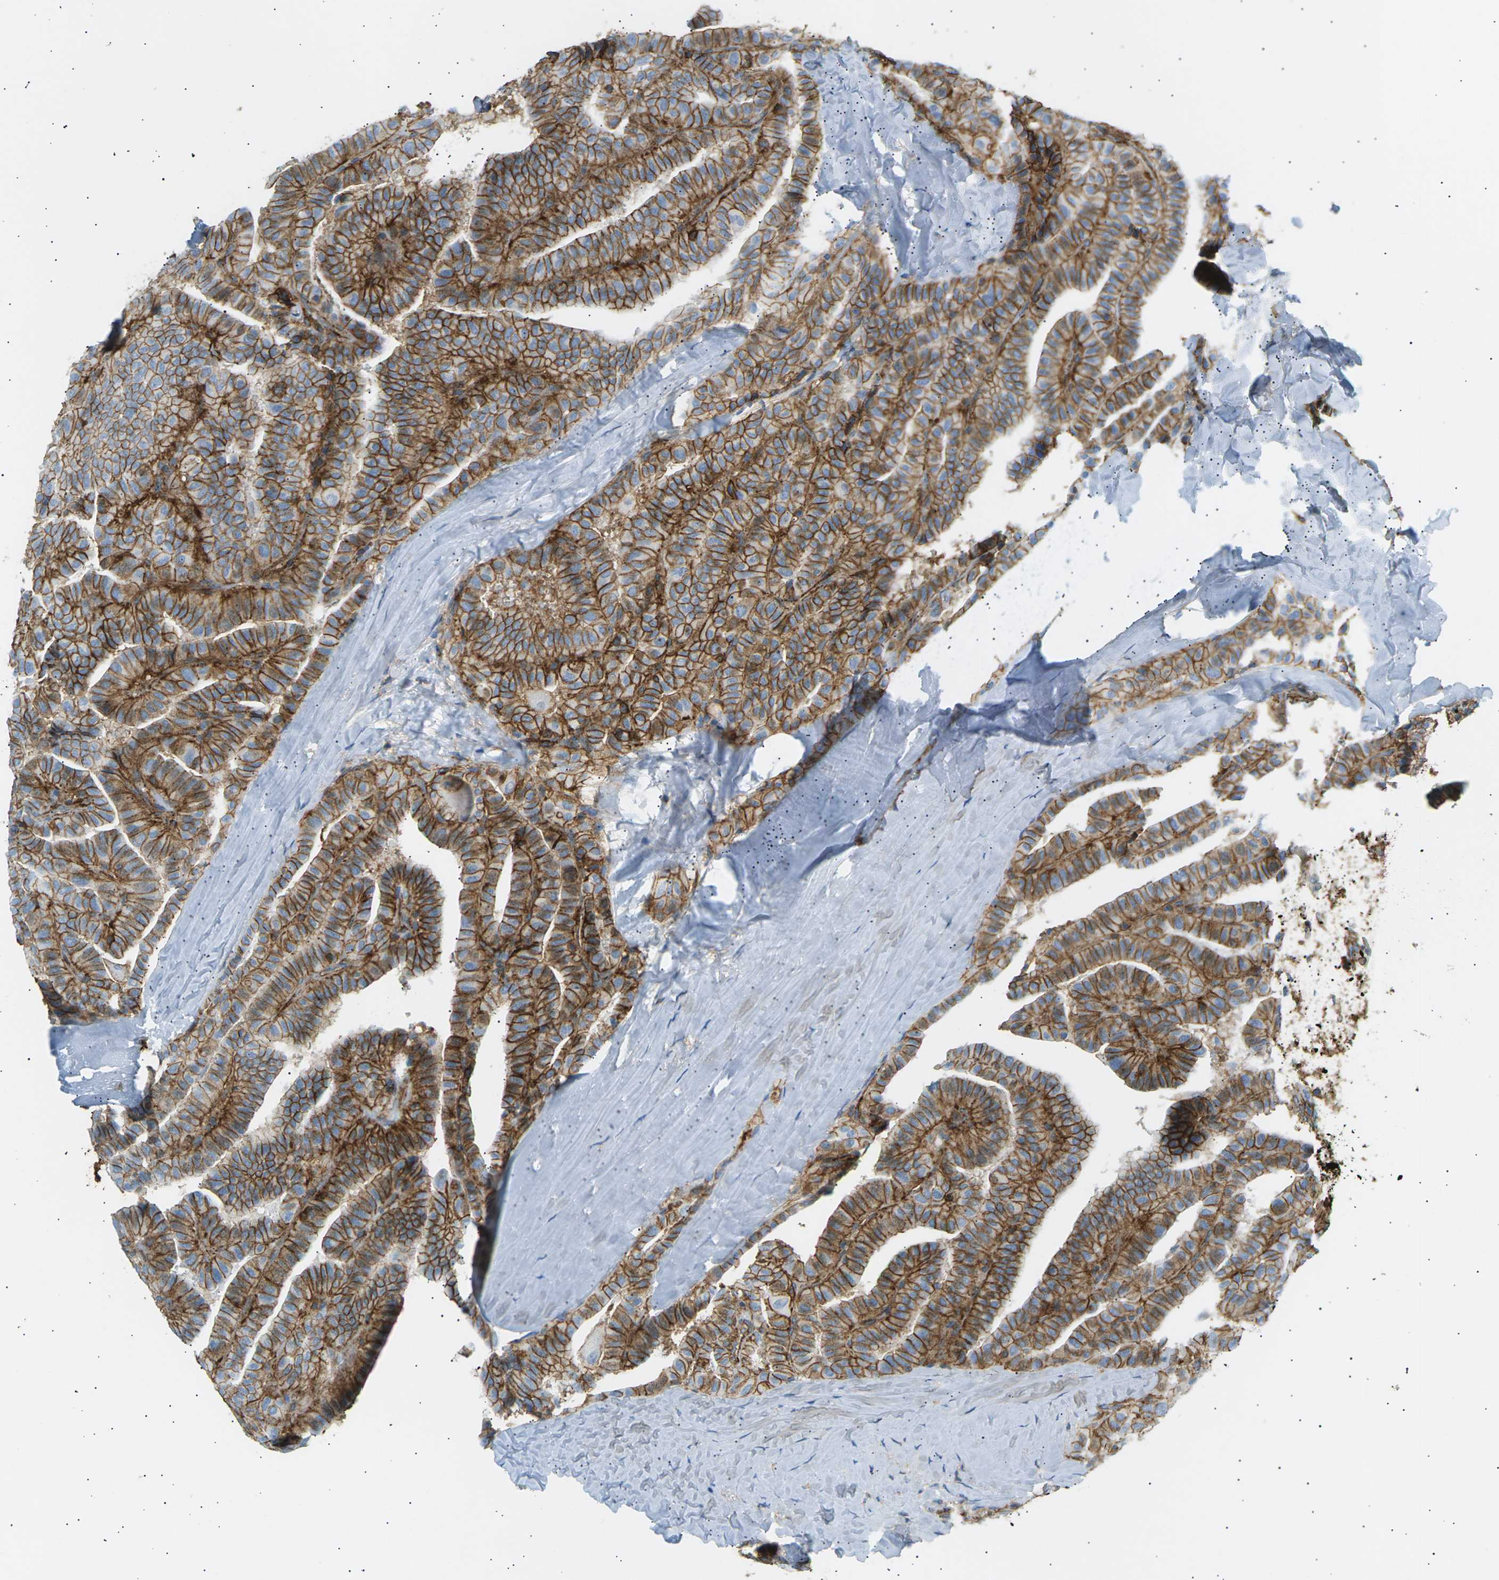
{"staining": {"intensity": "strong", "quantity": ">75%", "location": "cytoplasmic/membranous"}, "tissue": "thyroid cancer", "cell_type": "Tumor cells", "image_type": "cancer", "snomed": [{"axis": "morphology", "description": "Papillary adenocarcinoma, NOS"}, {"axis": "topography", "description": "Thyroid gland"}], "caption": "IHC micrograph of neoplastic tissue: human thyroid cancer stained using immunohistochemistry (IHC) shows high levels of strong protein expression localized specifically in the cytoplasmic/membranous of tumor cells, appearing as a cytoplasmic/membranous brown color.", "gene": "ATP2B4", "patient": {"sex": "male", "age": 77}}